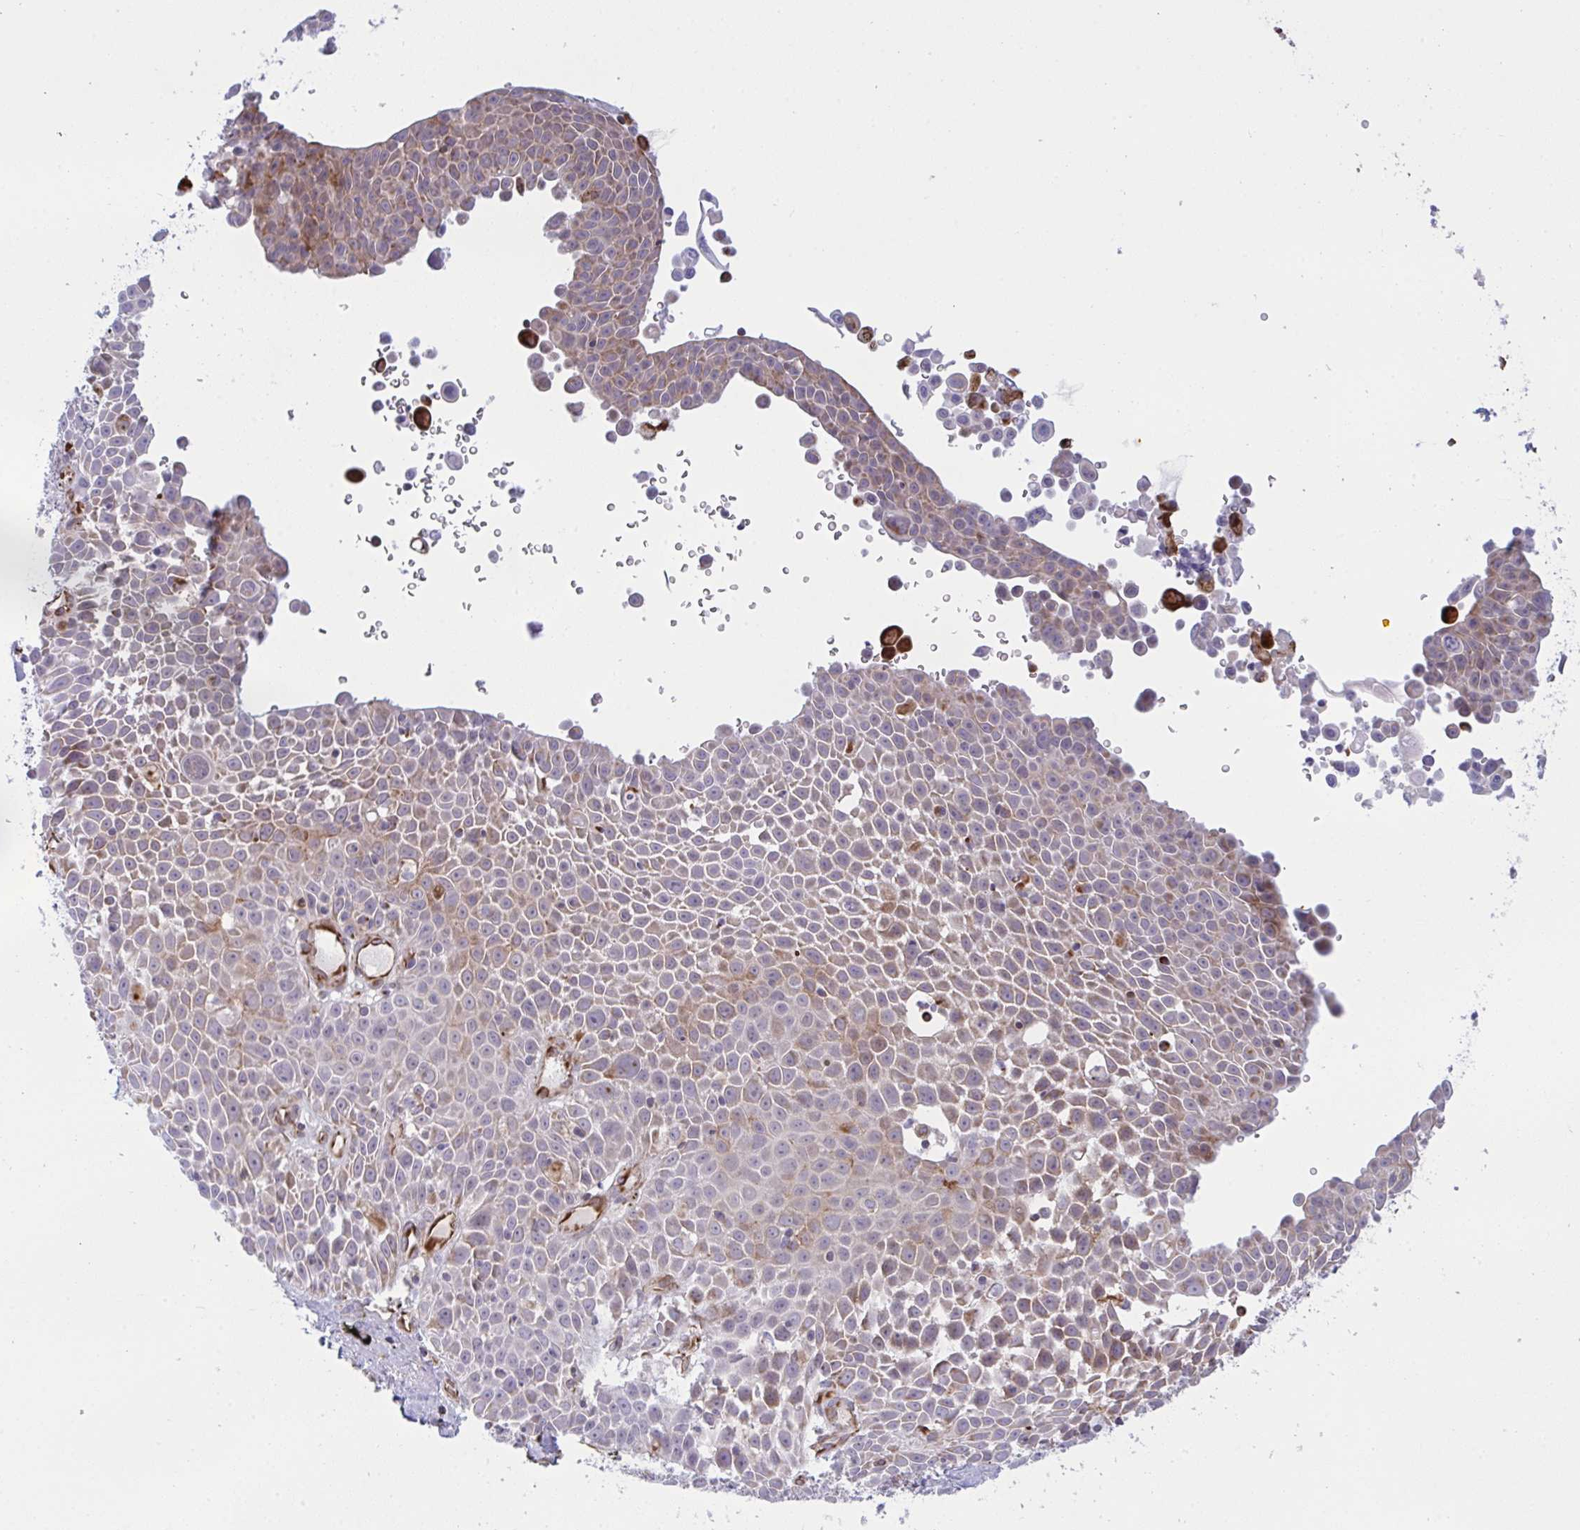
{"staining": {"intensity": "moderate", "quantity": "25%-75%", "location": "cytoplasmic/membranous"}, "tissue": "lung cancer", "cell_type": "Tumor cells", "image_type": "cancer", "snomed": [{"axis": "morphology", "description": "Squamous cell carcinoma, NOS"}, {"axis": "morphology", "description": "Squamous cell carcinoma, metastatic, NOS"}, {"axis": "topography", "description": "Lymph node"}, {"axis": "topography", "description": "Lung"}], "caption": "Human squamous cell carcinoma (lung) stained for a protein (brown) displays moderate cytoplasmic/membranous positive expression in about 25%-75% of tumor cells.", "gene": "DCBLD1", "patient": {"sex": "female", "age": 62}}